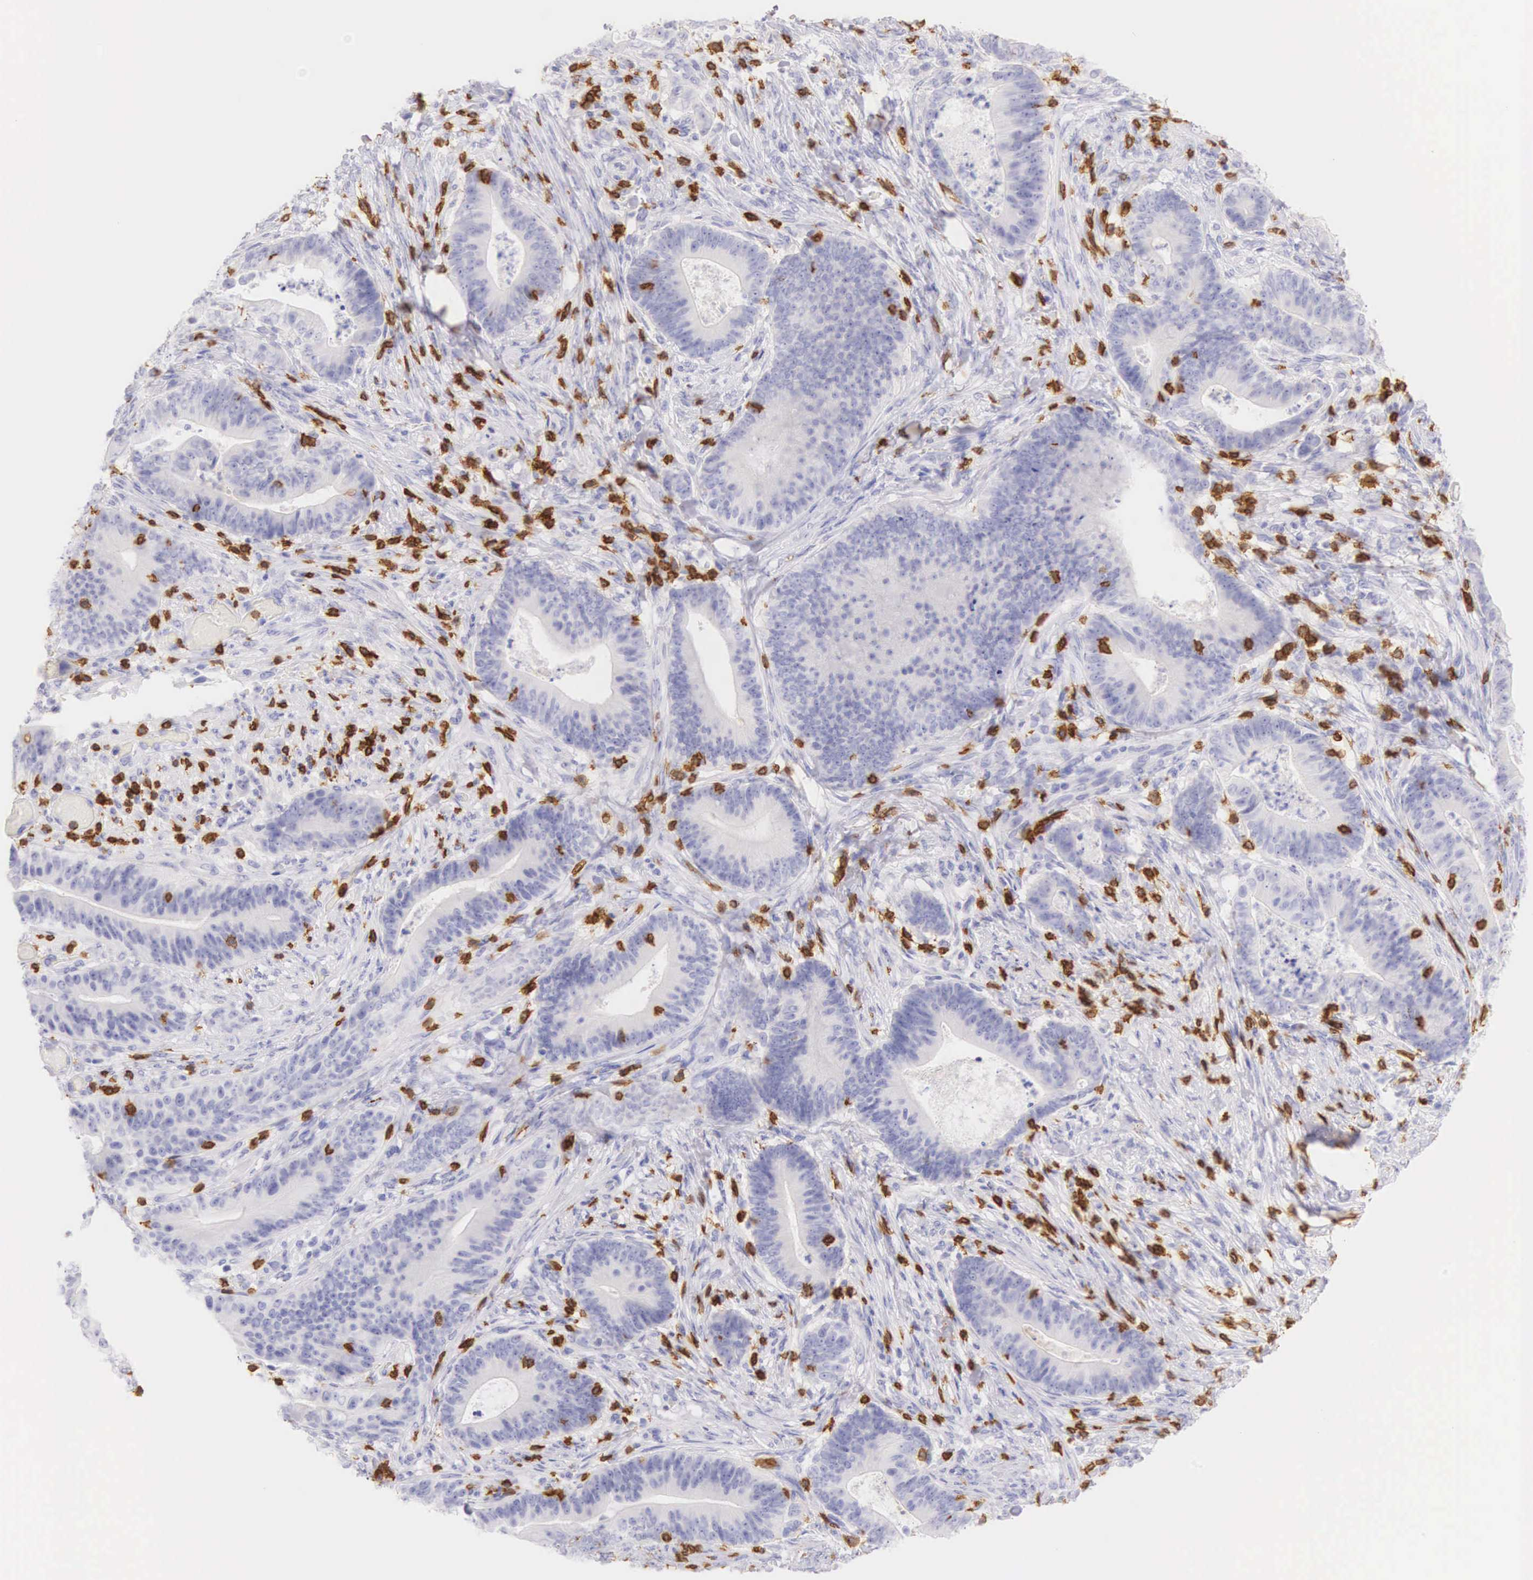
{"staining": {"intensity": "negative", "quantity": "none", "location": "none"}, "tissue": "stomach cancer", "cell_type": "Tumor cells", "image_type": "cancer", "snomed": [{"axis": "morphology", "description": "Adenocarcinoma, NOS"}, {"axis": "topography", "description": "Stomach, lower"}], "caption": "This is an immunohistochemistry (IHC) image of human stomach cancer (adenocarcinoma). There is no expression in tumor cells.", "gene": "CD3E", "patient": {"sex": "female", "age": 86}}